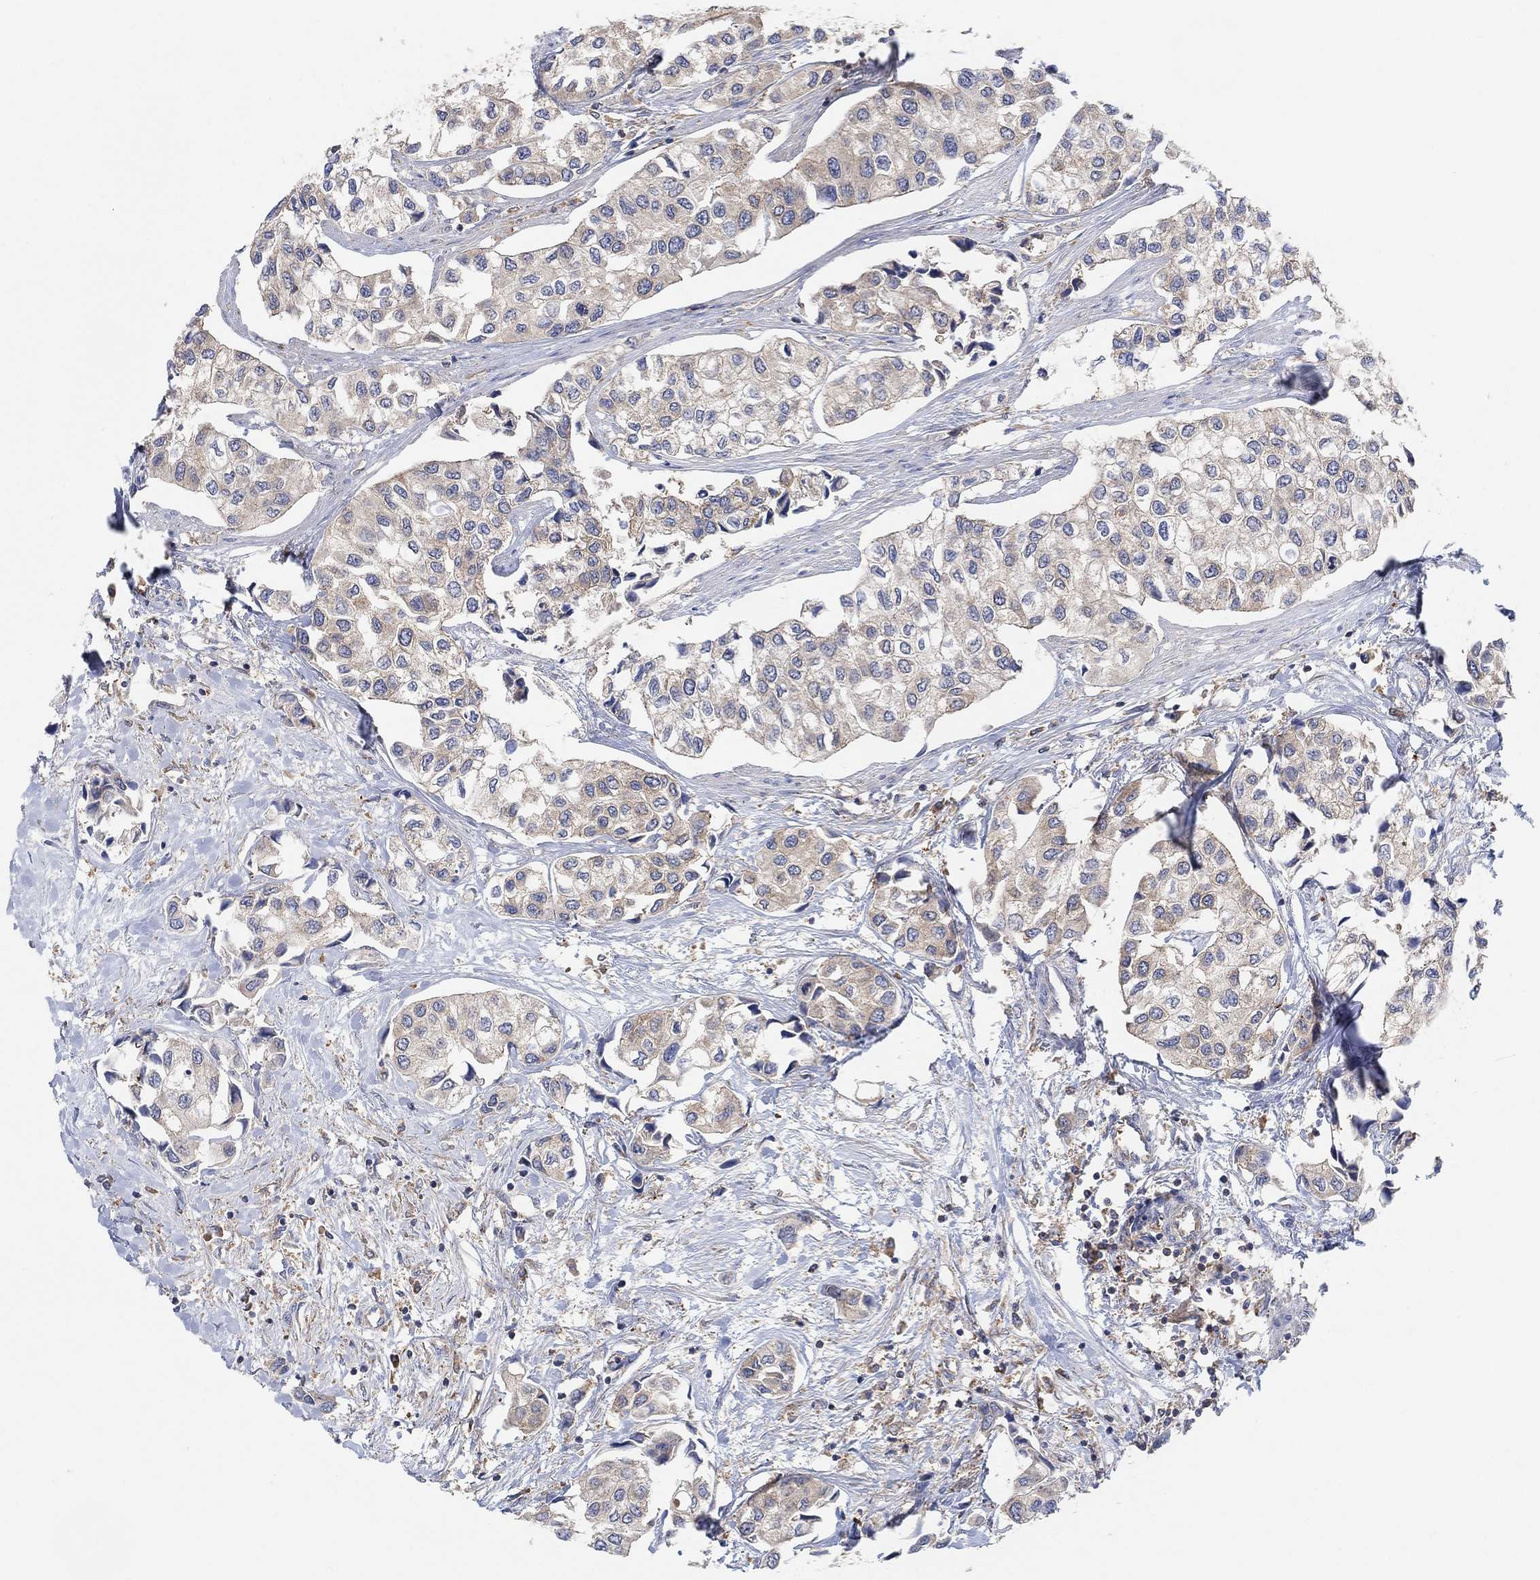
{"staining": {"intensity": "weak", "quantity": "25%-75%", "location": "cytoplasmic/membranous"}, "tissue": "urothelial cancer", "cell_type": "Tumor cells", "image_type": "cancer", "snomed": [{"axis": "morphology", "description": "Urothelial carcinoma, High grade"}, {"axis": "topography", "description": "Urinary bladder"}], "caption": "A photomicrograph showing weak cytoplasmic/membranous positivity in approximately 25%-75% of tumor cells in urothelial cancer, as visualized by brown immunohistochemical staining.", "gene": "BLOC1S3", "patient": {"sex": "male", "age": 73}}